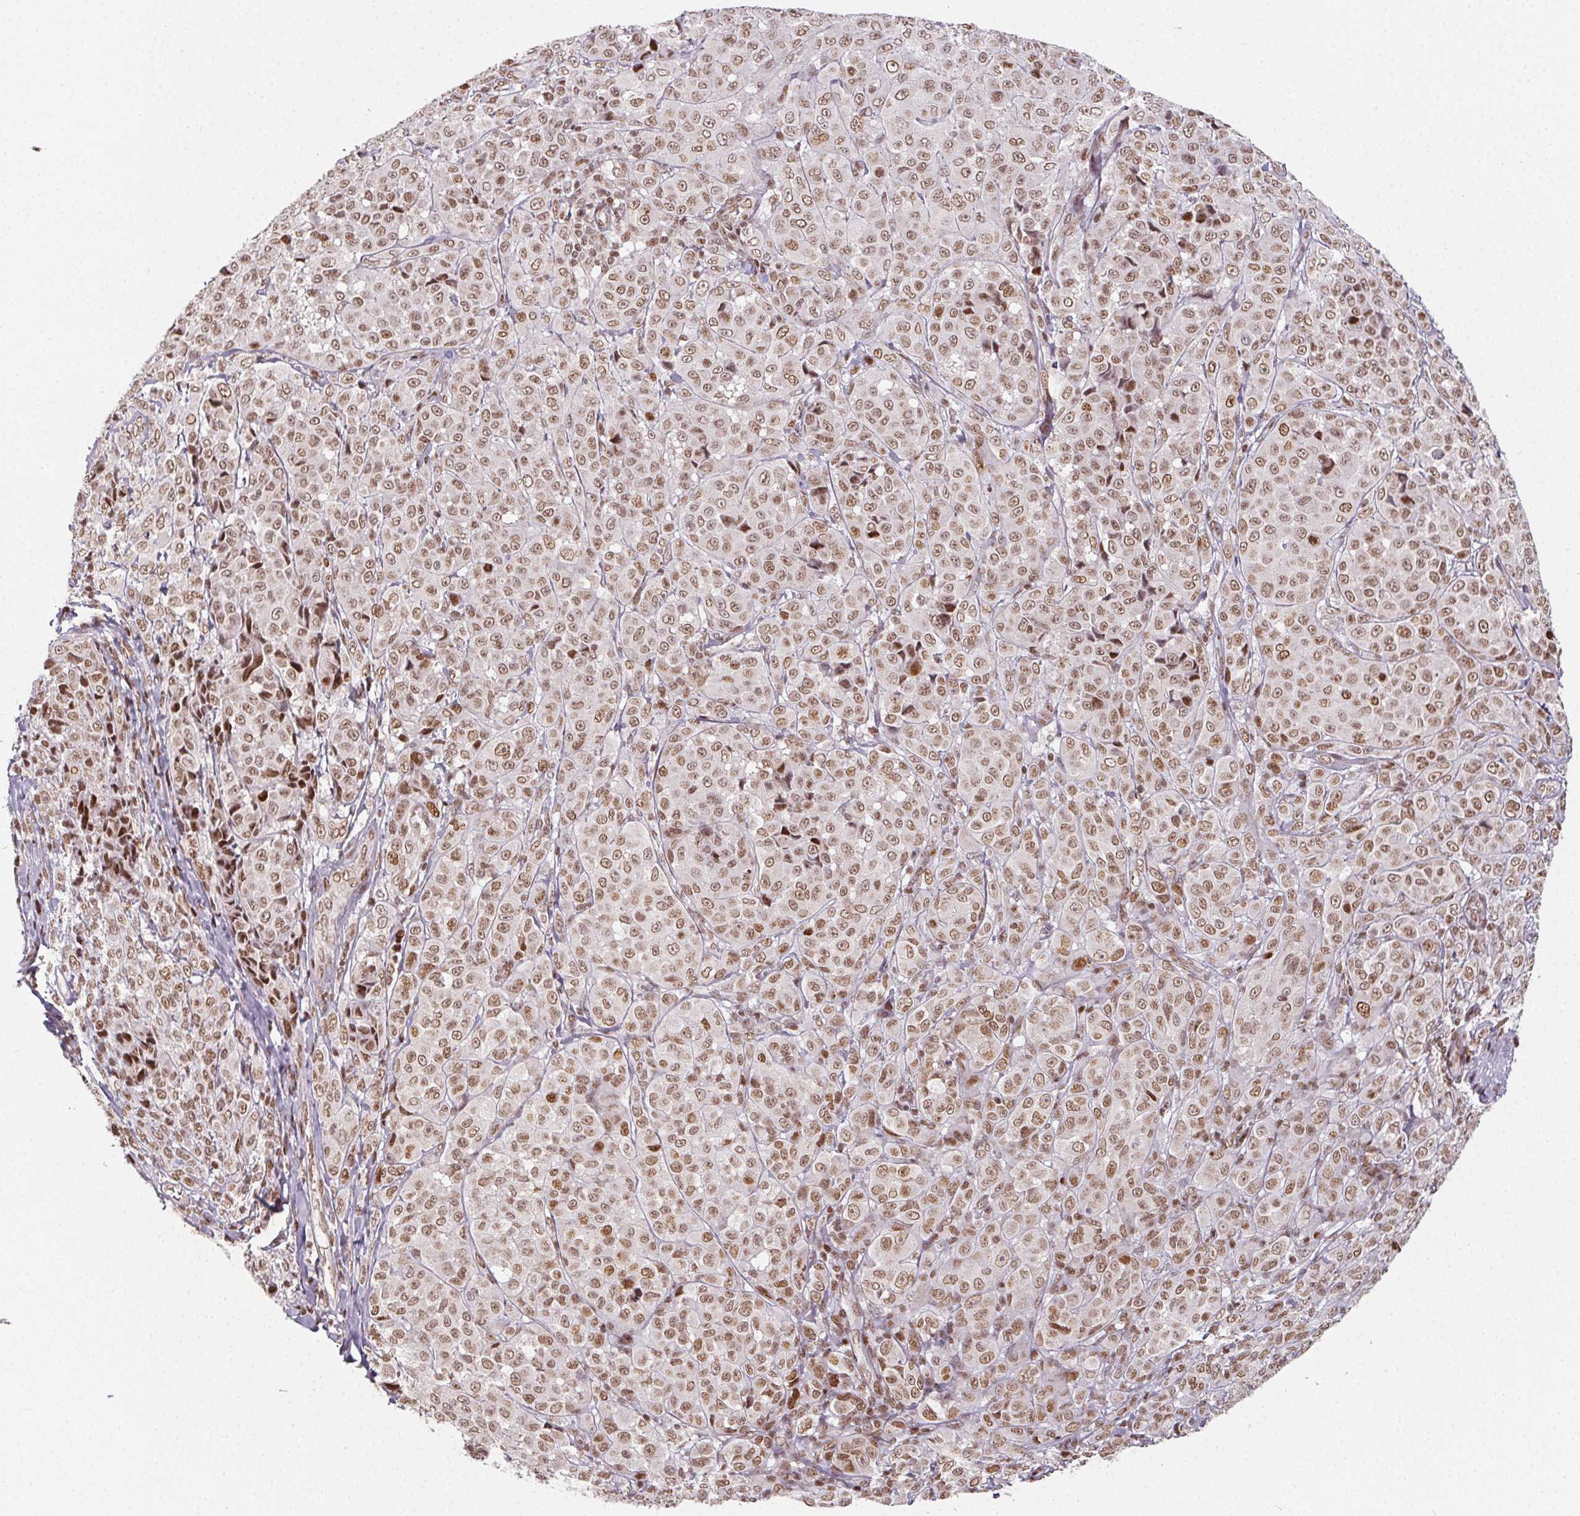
{"staining": {"intensity": "moderate", "quantity": ">75%", "location": "nuclear"}, "tissue": "melanoma", "cell_type": "Tumor cells", "image_type": "cancer", "snomed": [{"axis": "morphology", "description": "Malignant melanoma, NOS"}, {"axis": "topography", "description": "Skin"}], "caption": "Protein positivity by IHC reveals moderate nuclear positivity in approximately >75% of tumor cells in melanoma.", "gene": "KMT2A", "patient": {"sex": "male", "age": 89}}